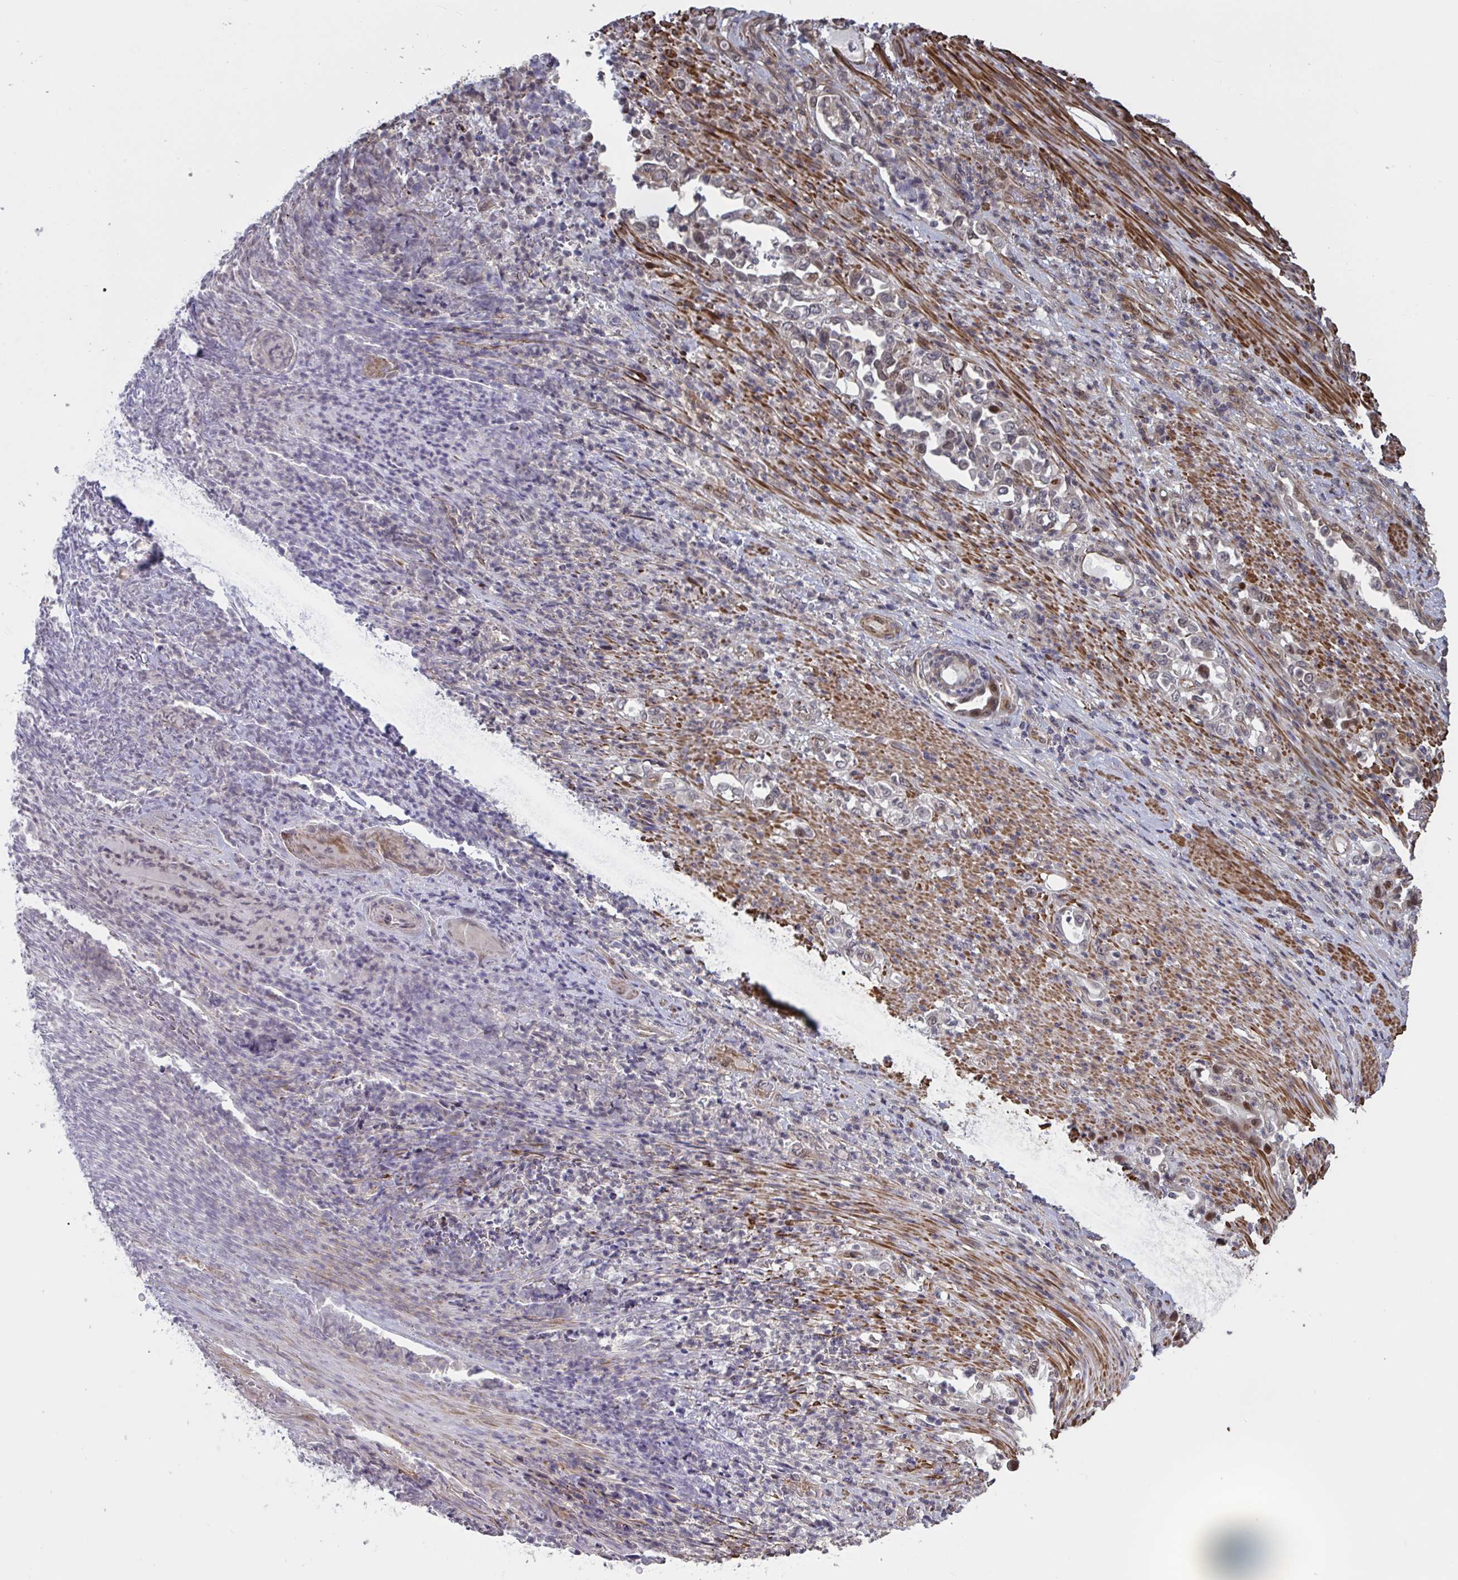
{"staining": {"intensity": "moderate", "quantity": "<25%", "location": "nuclear"}, "tissue": "stomach cancer", "cell_type": "Tumor cells", "image_type": "cancer", "snomed": [{"axis": "morphology", "description": "Normal tissue, NOS"}, {"axis": "morphology", "description": "Adenocarcinoma, NOS"}, {"axis": "topography", "description": "Stomach"}], "caption": "The micrograph displays staining of stomach adenocarcinoma, revealing moderate nuclear protein positivity (brown color) within tumor cells. Immunohistochemistry stains the protein of interest in brown and the nuclei are stained blue.", "gene": "IPO5", "patient": {"sex": "female", "age": 79}}